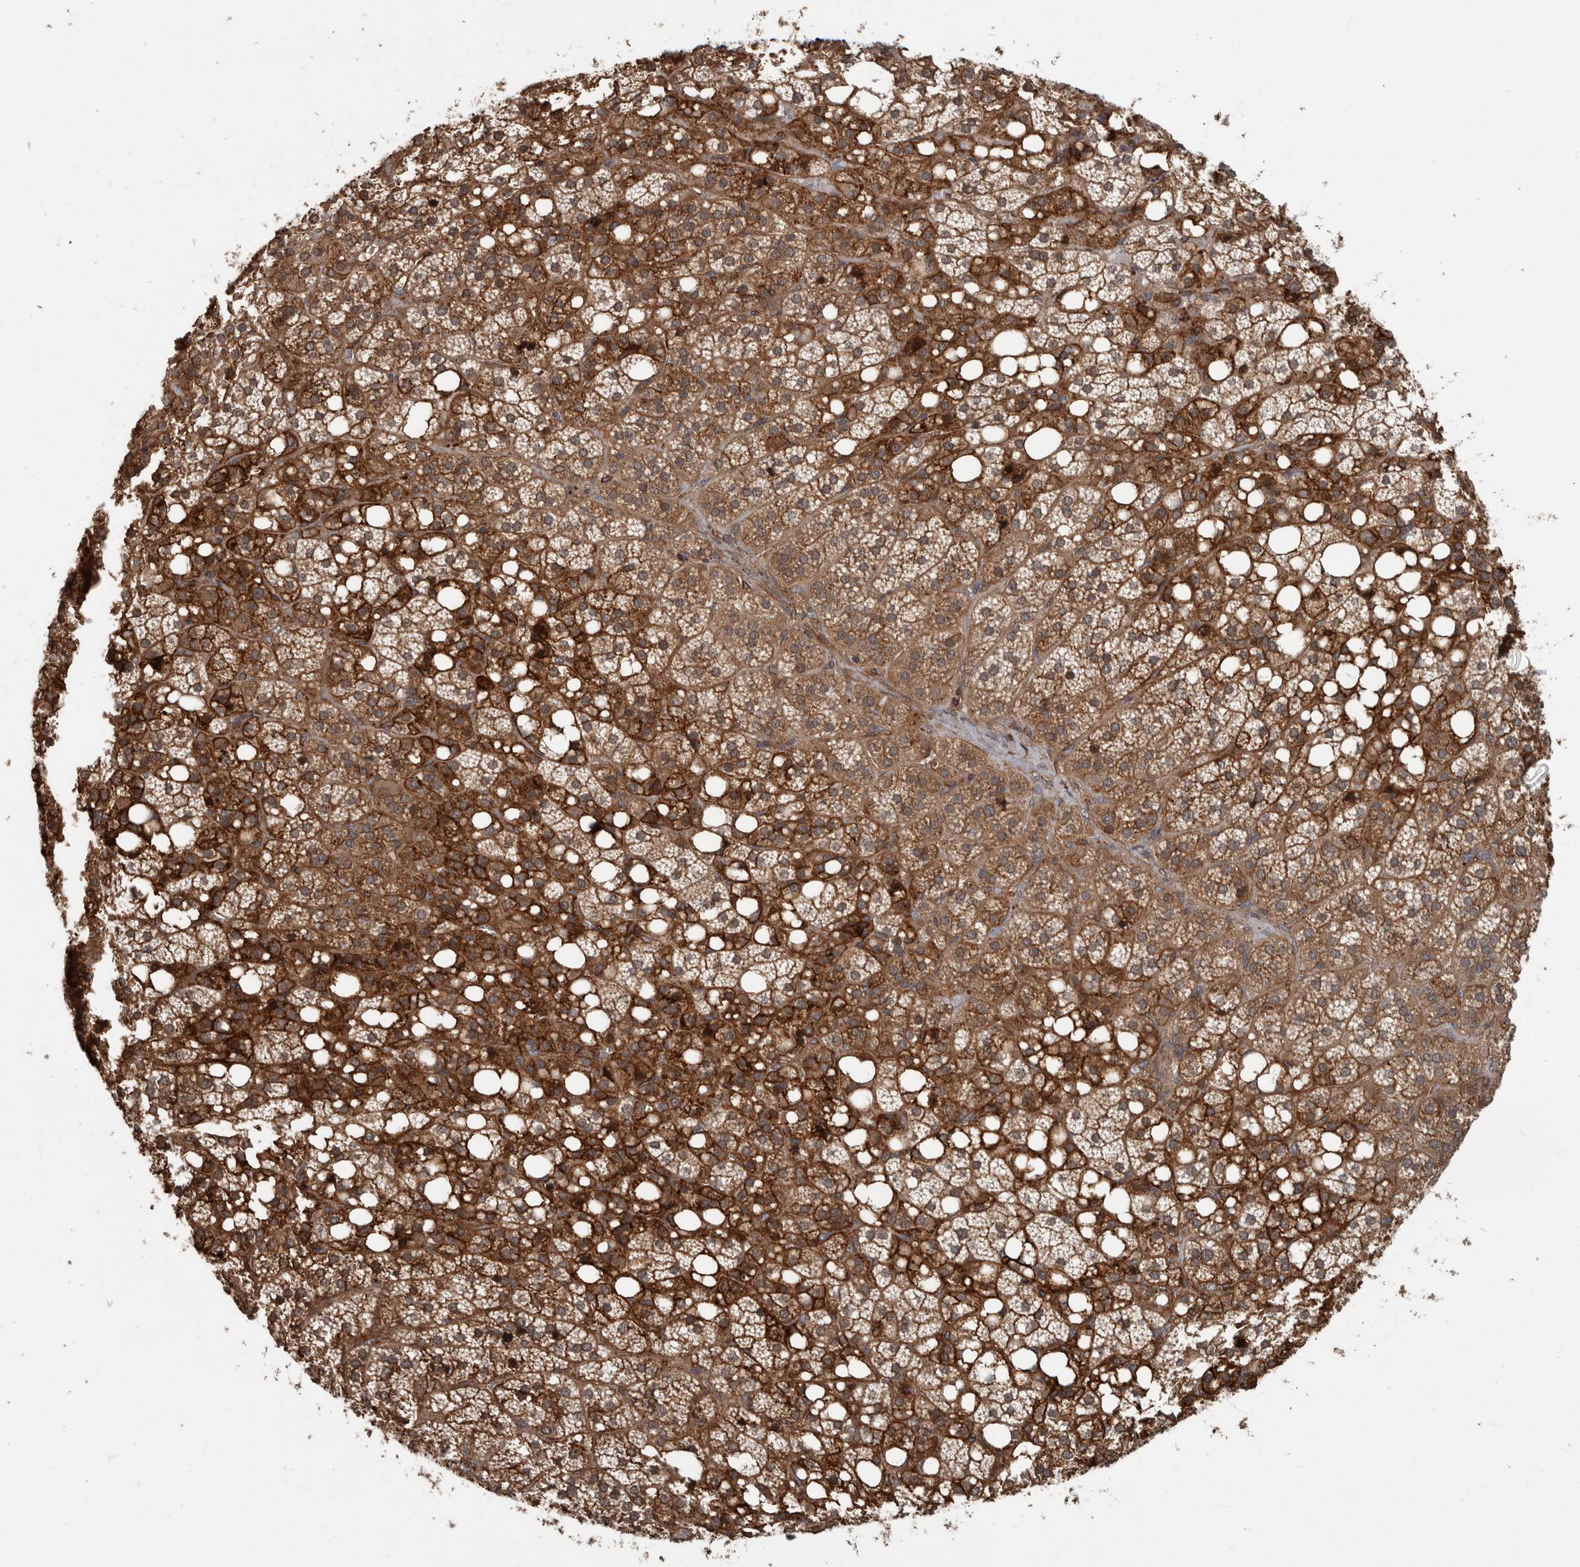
{"staining": {"intensity": "moderate", "quantity": ">75%", "location": "cytoplasmic/membranous"}, "tissue": "adrenal gland", "cell_type": "Glandular cells", "image_type": "normal", "snomed": [{"axis": "morphology", "description": "Normal tissue, NOS"}, {"axis": "topography", "description": "Adrenal gland"}], "caption": "Moderate cytoplasmic/membranous expression is present in approximately >75% of glandular cells in normal adrenal gland. (Brightfield microscopy of DAB IHC at high magnification).", "gene": "VEGFD", "patient": {"sex": "female", "age": 59}}